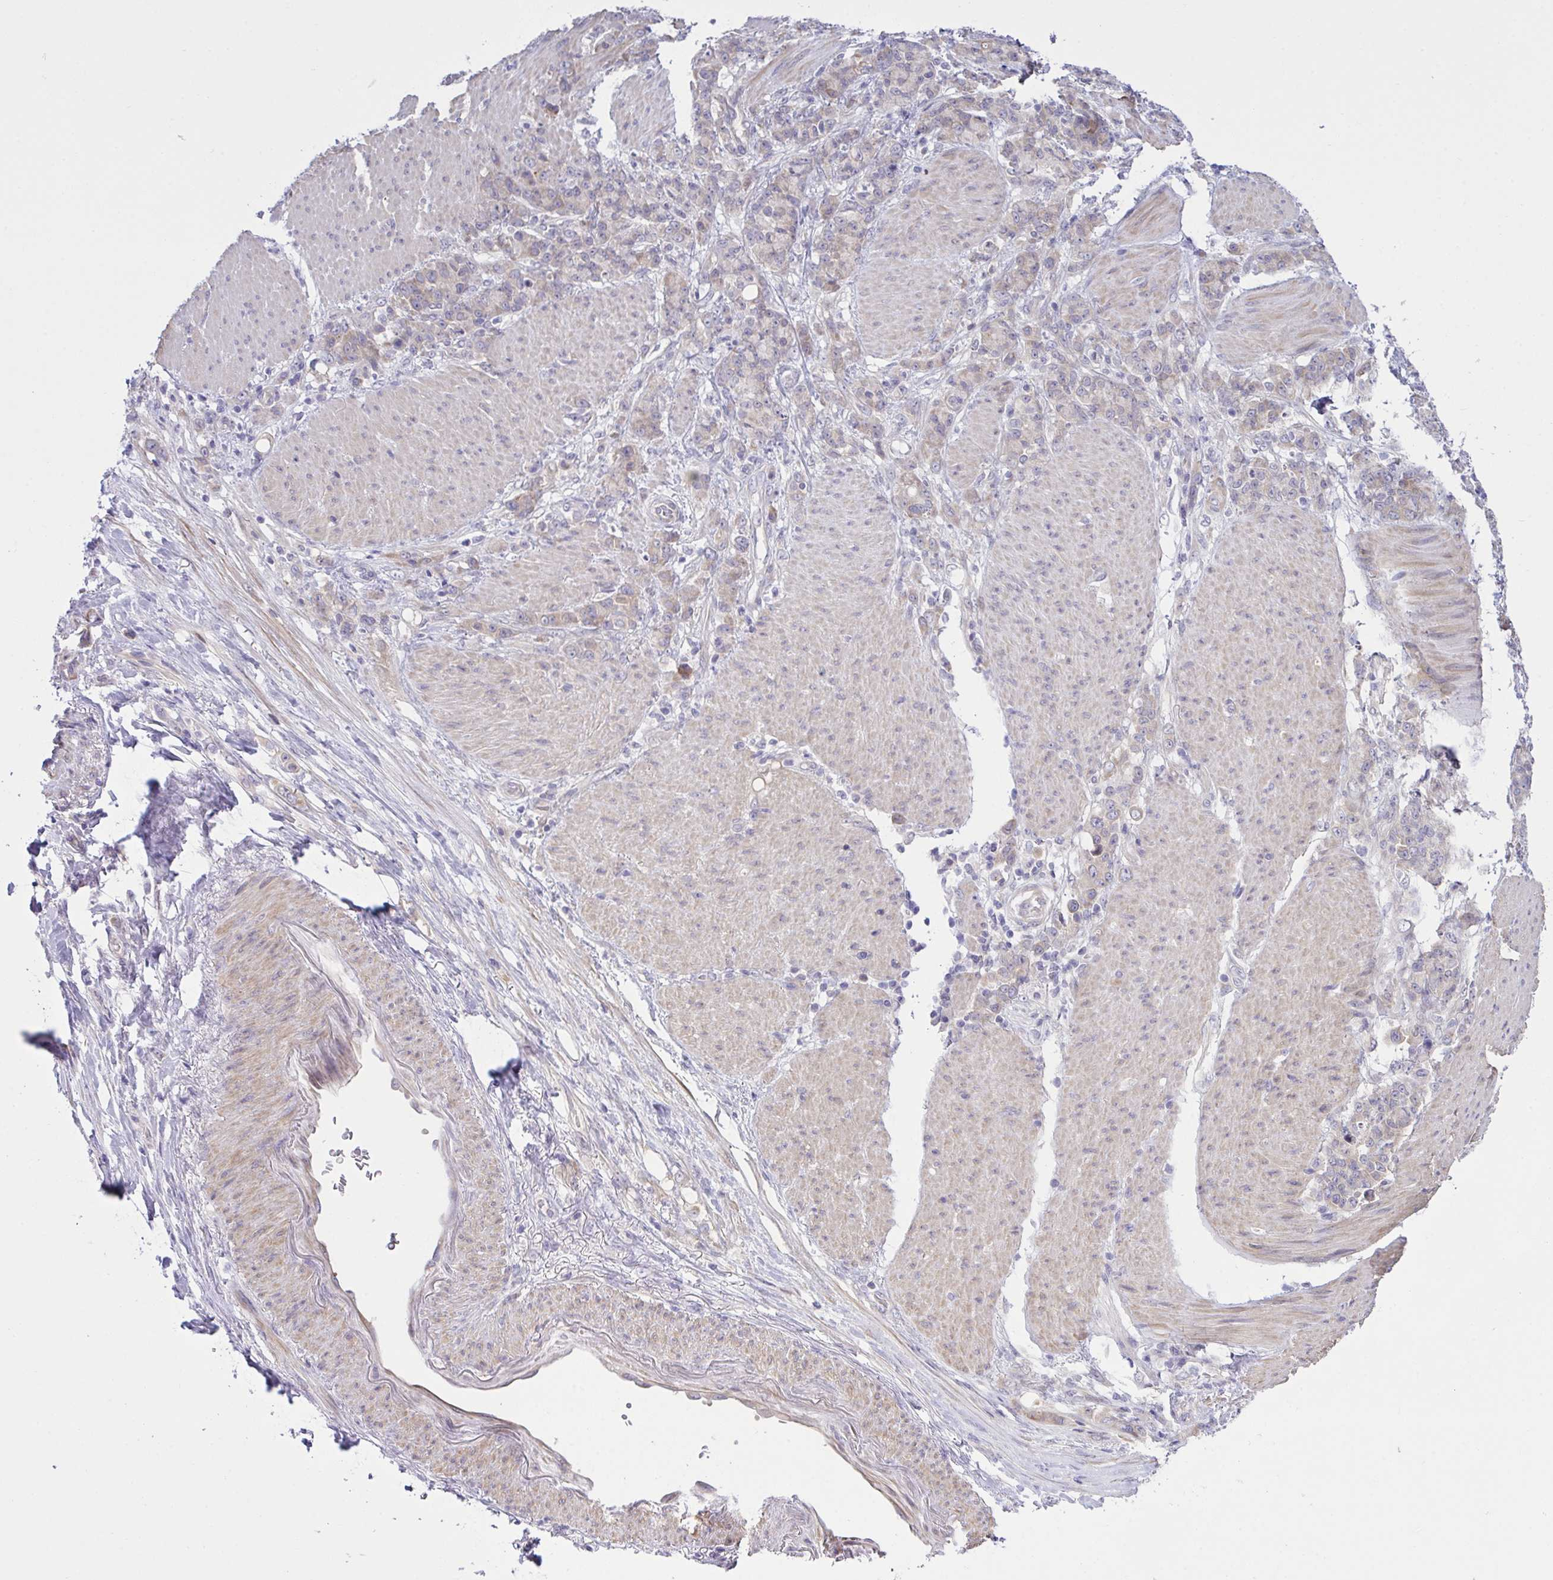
{"staining": {"intensity": "weak", "quantity": "<25%", "location": "cytoplasmic/membranous"}, "tissue": "stomach cancer", "cell_type": "Tumor cells", "image_type": "cancer", "snomed": [{"axis": "morphology", "description": "Adenocarcinoma, NOS"}, {"axis": "topography", "description": "Stomach"}], "caption": "IHC histopathology image of adenocarcinoma (stomach) stained for a protein (brown), which exhibits no positivity in tumor cells. The staining was performed using DAB to visualize the protein expression in brown, while the nuclei were stained in blue with hematoxylin (Magnification: 20x).", "gene": "SYNPO2L", "patient": {"sex": "female", "age": 79}}